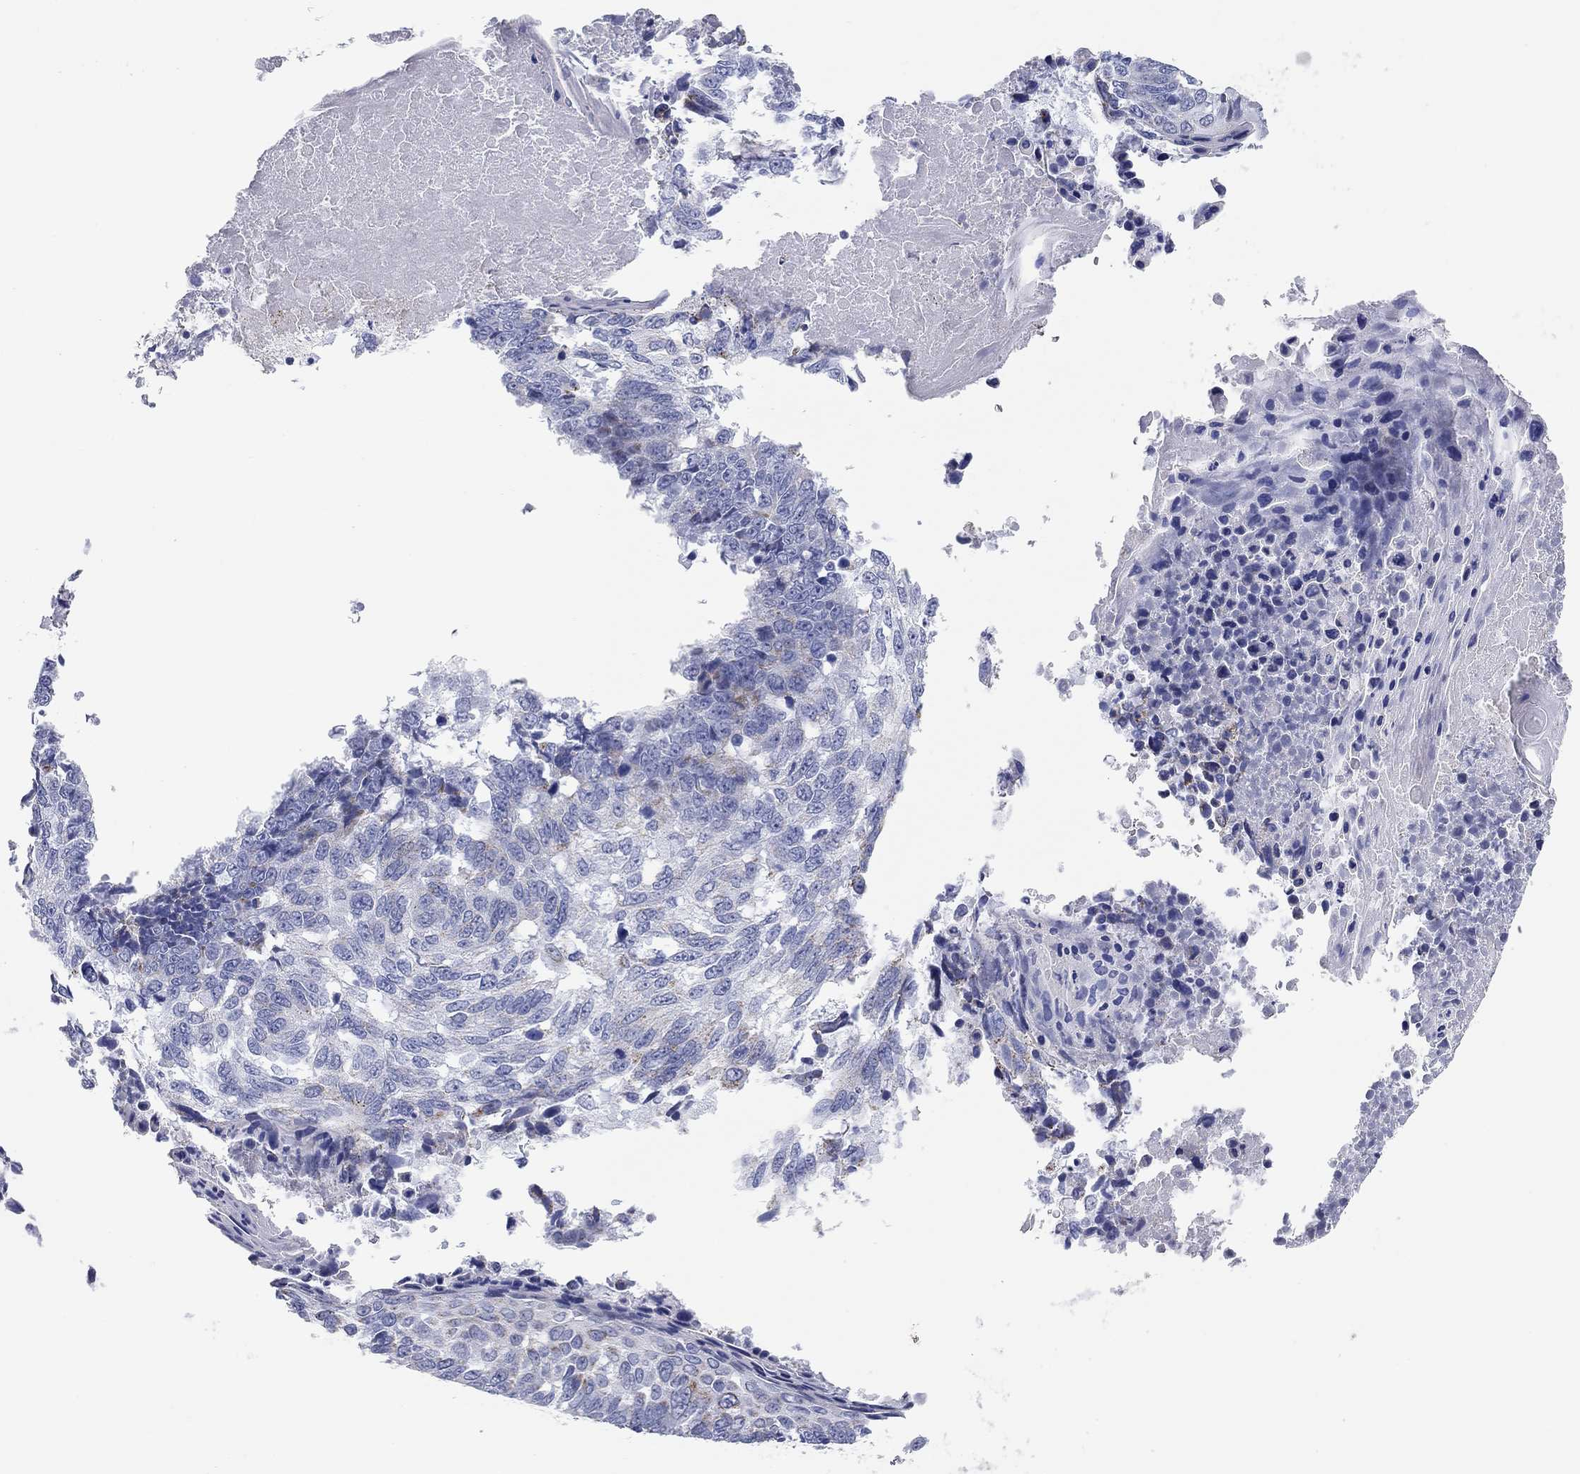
{"staining": {"intensity": "strong", "quantity": "<25%", "location": "cytoplasmic/membranous"}, "tissue": "lung cancer", "cell_type": "Tumor cells", "image_type": "cancer", "snomed": [{"axis": "morphology", "description": "Squamous cell carcinoma, NOS"}, {"axis": "topography", "description": "Lung"}], "caption": "A medium amount of strong cytoplasmic/membranous expression is appreciated in about <25% of tumor cells in lung squamous cell carcinoma tissue.", "gene": "CHI3L2", "patient": {"sex": "male", "age": 73}}